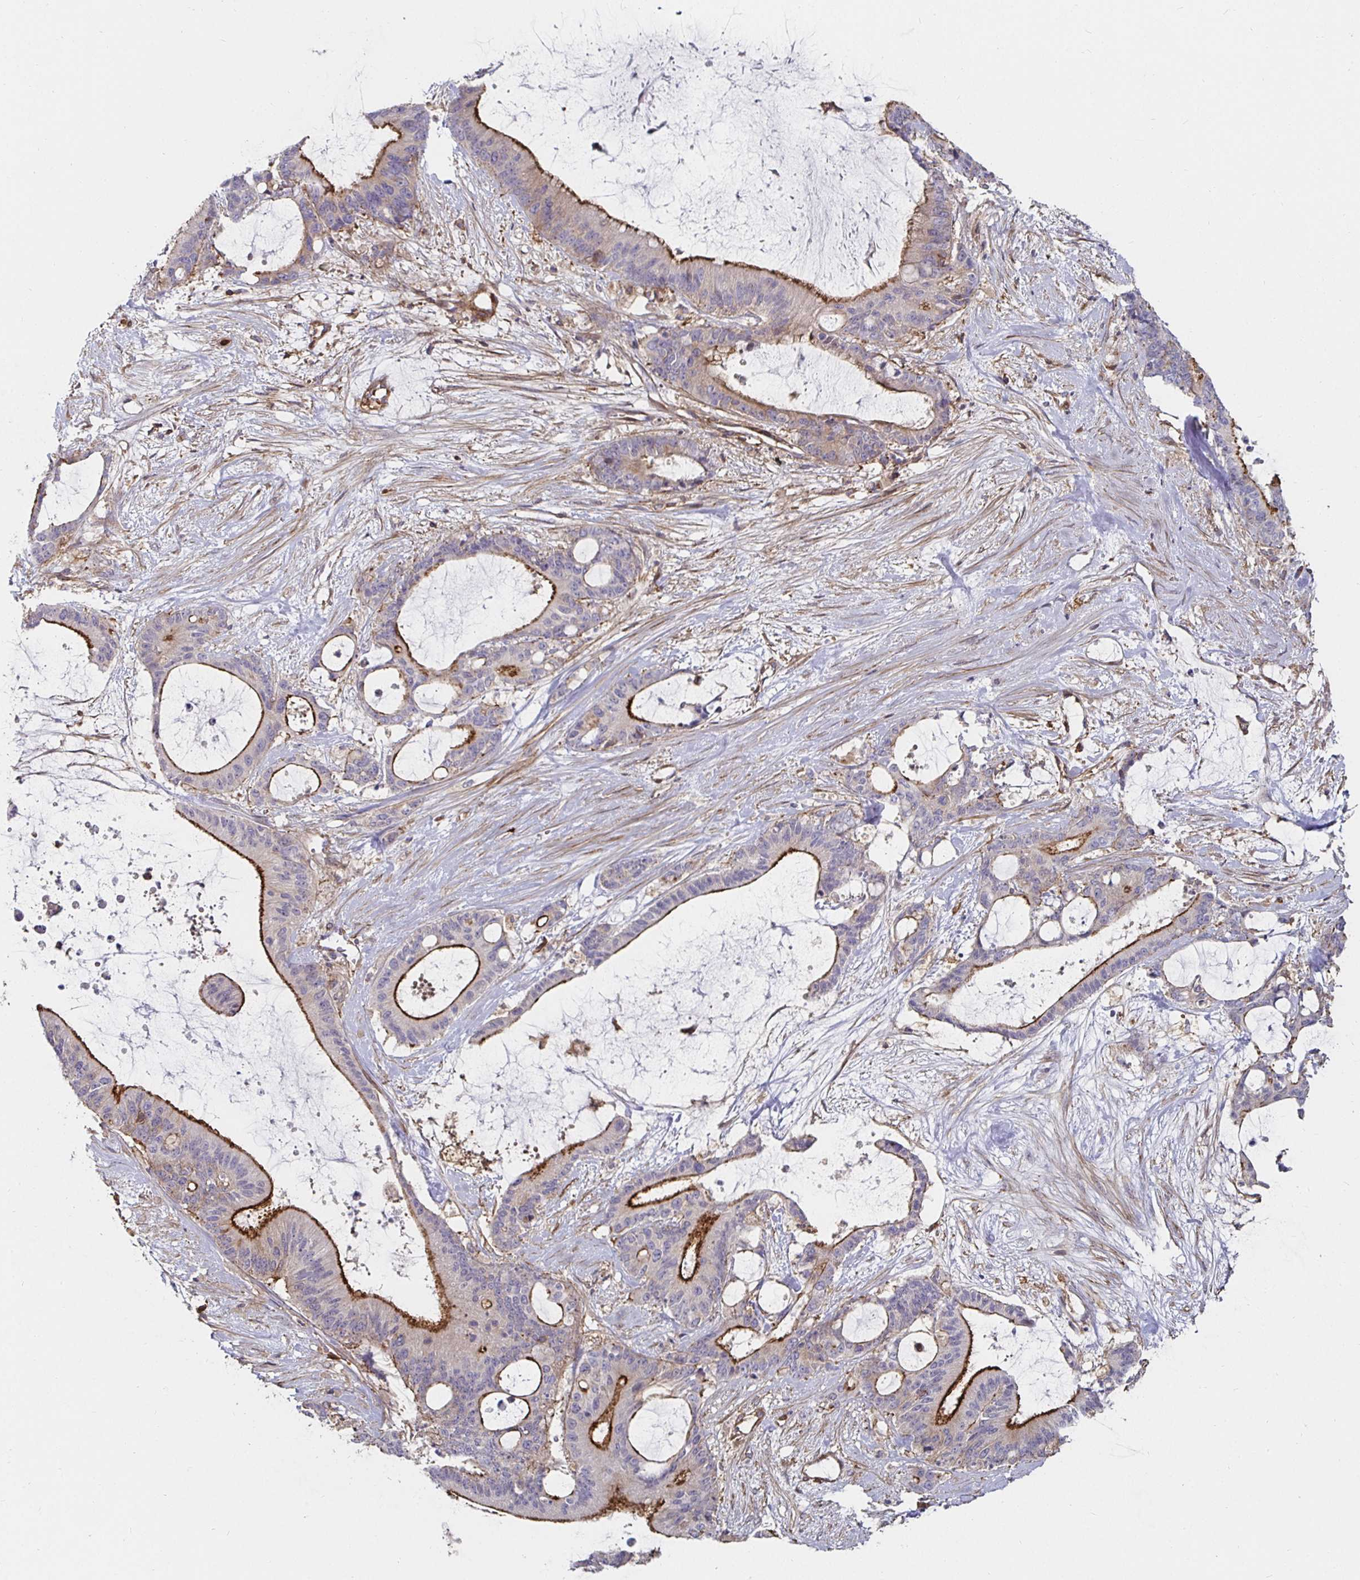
{"staining": {"intensity": "strong", "quantity": "25%-75%", "location": "cytoplasmic/membranous"}, "tissue": "liver cancer", "cell_type": "Tumor cells", "image_type": "cancer", "snomed": [{"axis": "morphology", "description": "Normal tissue, NOS"}, {"axis": "morphology", "description": "Cholangiocarcinoma"}, {"axis": "topography", "description": "Liver"}, {"axis": "topography", "description": "Peripheral nerve tissue"}], "caption": "A brown stain labels strong cytoplasmic/membranous staining of a protein in cholangiocarcinoma (liver) tumor cells.", "gene": "GJA4", "patient": {"sex": "female", "age": 73}}